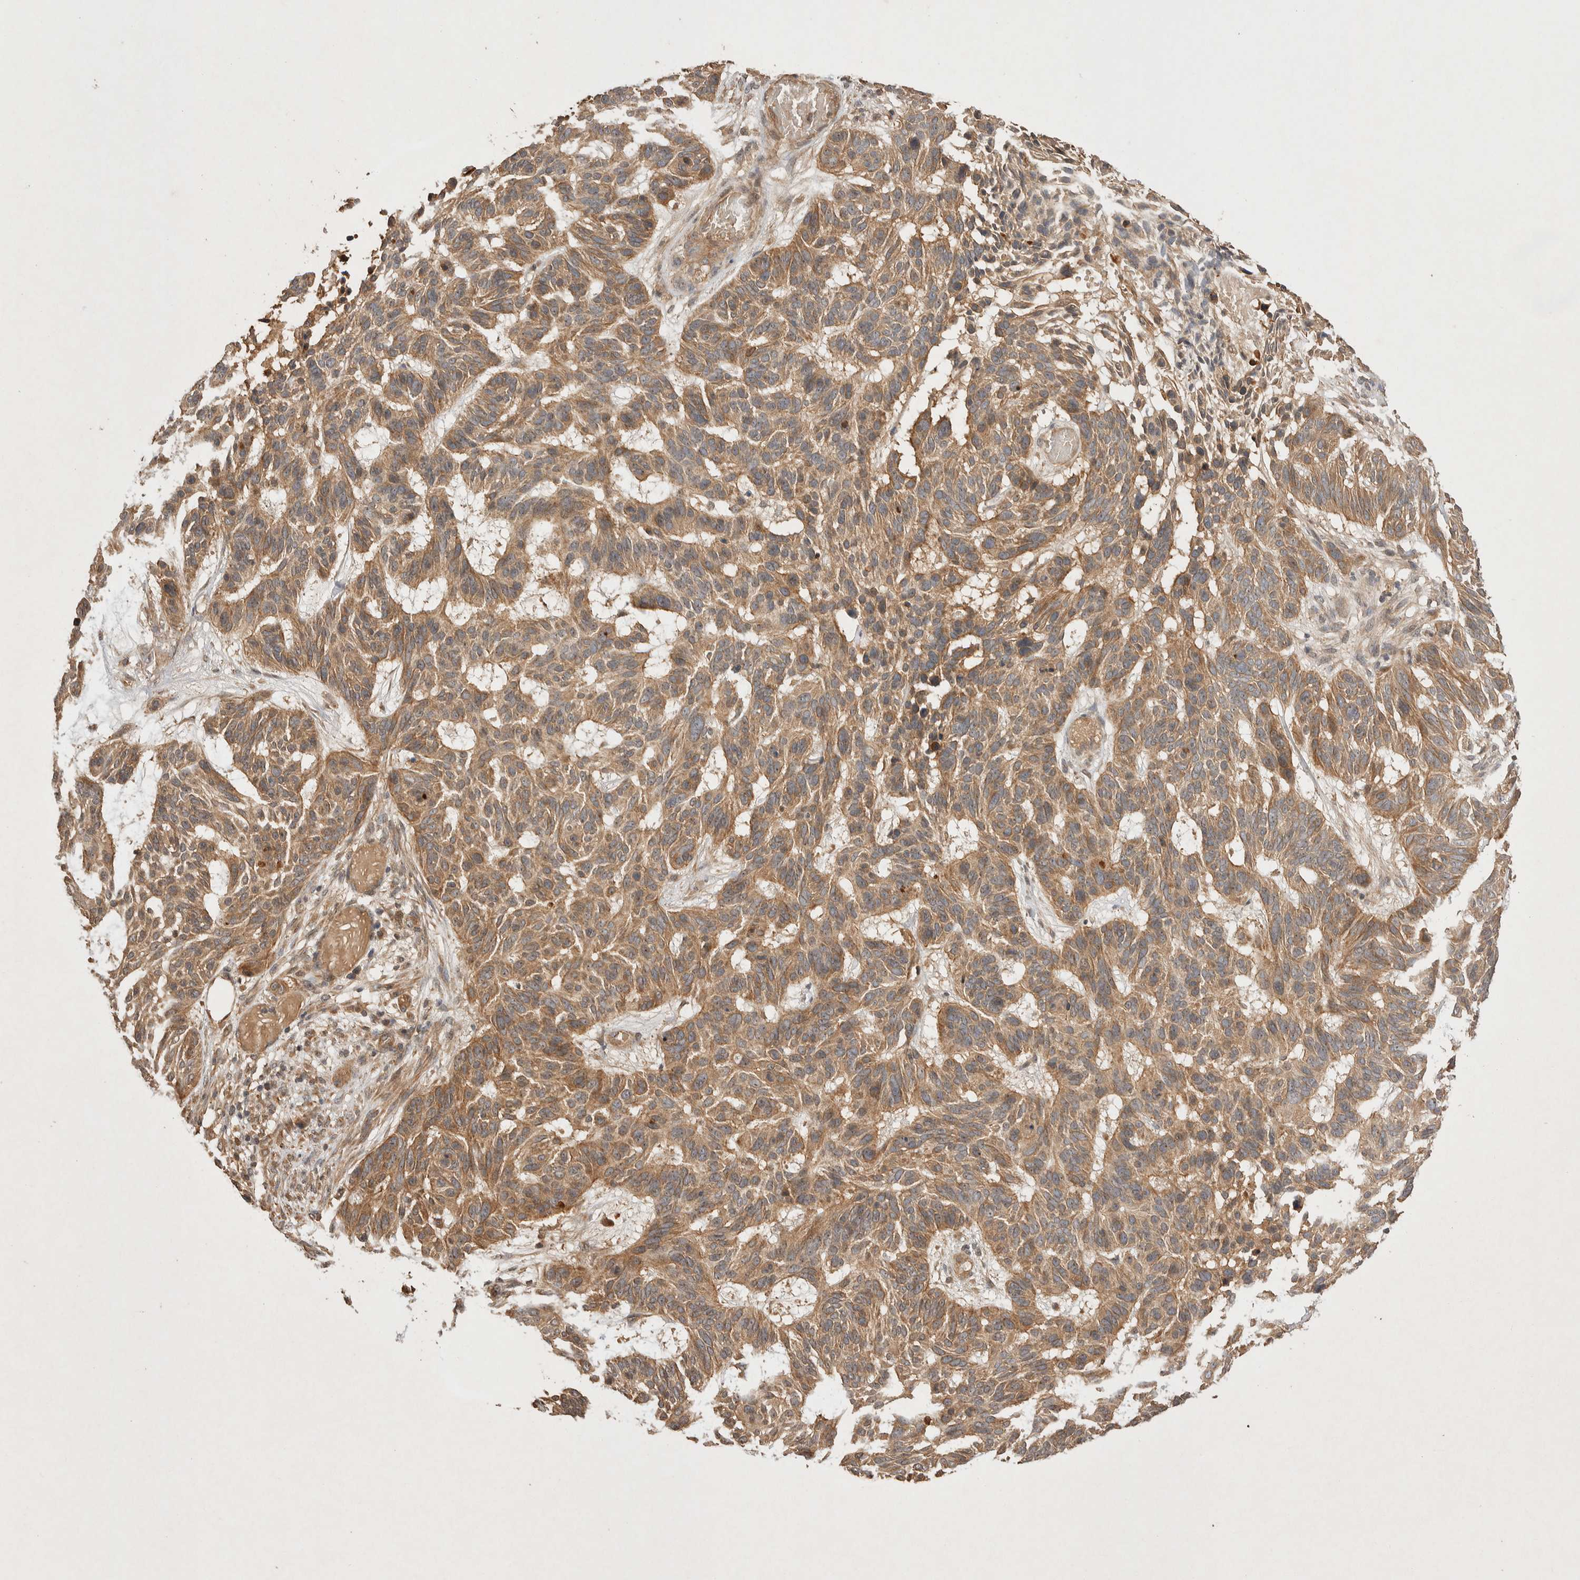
{"staining": {"intensity": "moderate", "quantity": ">75%", "location": "cytoplasmic/membranous"}, "tissue": "skin cancer", "cell_type": "Tumor cells", "image_type": "cancer", "snomed": [{"axis": "morphology", "description": "Basal cell carcinoma"}, {"axis": "topography", "description": "Skin"}], "caption": "About >75% of tumor cells in skin cancer exhibit moderate cytoplasmic/membranous protein positivity as visualized by brown immunohistochemical staining.", "gene": "NSMAF", "patient": {"sex": "male", "age": 85}}